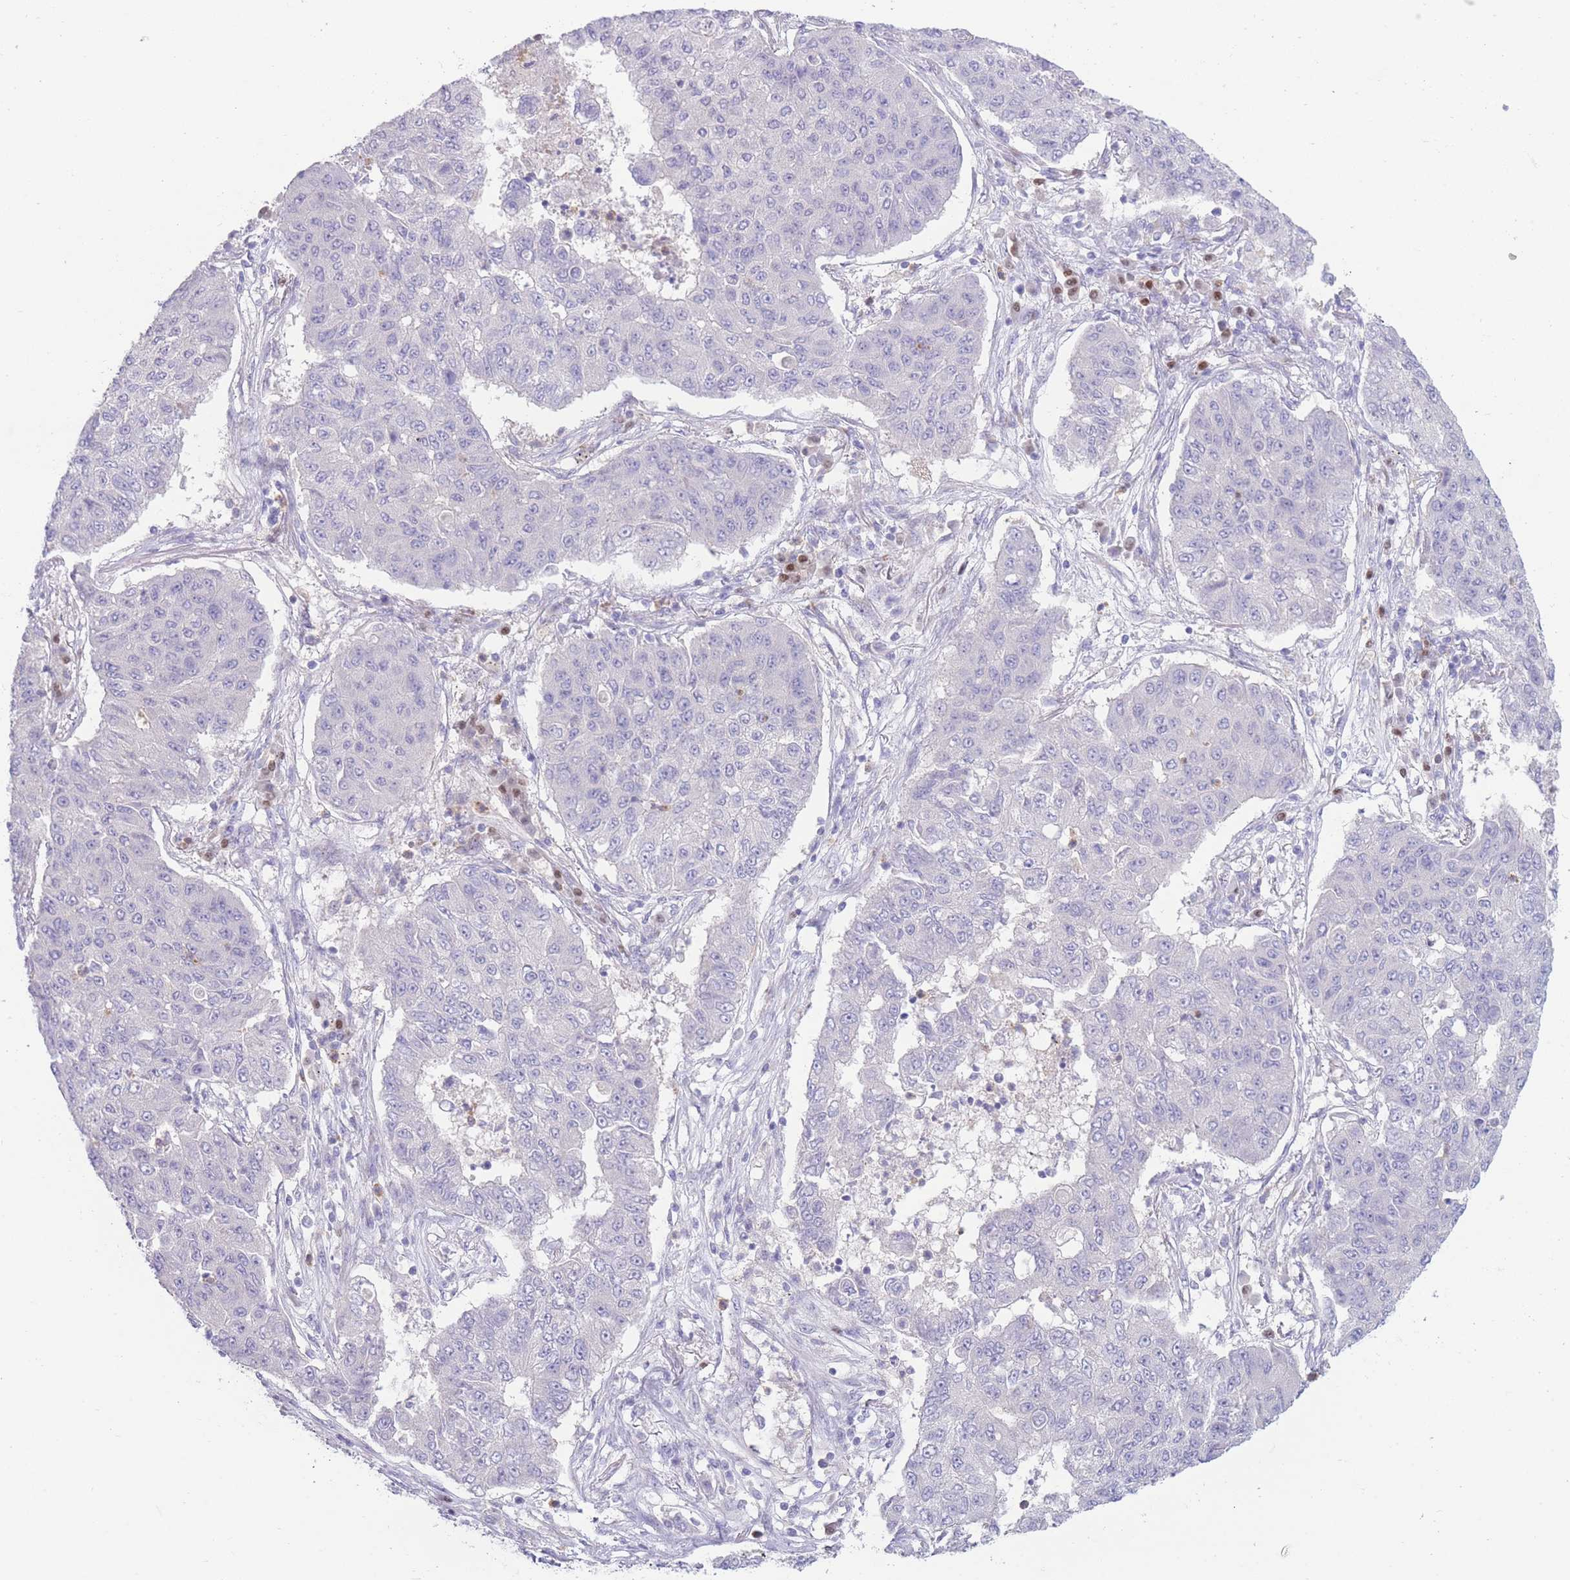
{"staining": {"intensity": "negative", "quantity": "none", "location": "none"}, "tissue": "lung cancer", "cell_type": "Tumor cells", "image_type": "cancer", "snomed": [{"axis": "morphology", "description": "Squamous cell carcinoma, NOS"}, {"axis": "topography", "description": "Lung"}], "caption": "Immunohistochemistry histopathology image of human lung squamous cell carcinoma stained for a protein (brown), which demonstrates no positivity in tumor cells.", "gene": "BHLHA15", "patient": {"sex": "male", "age": 74}}